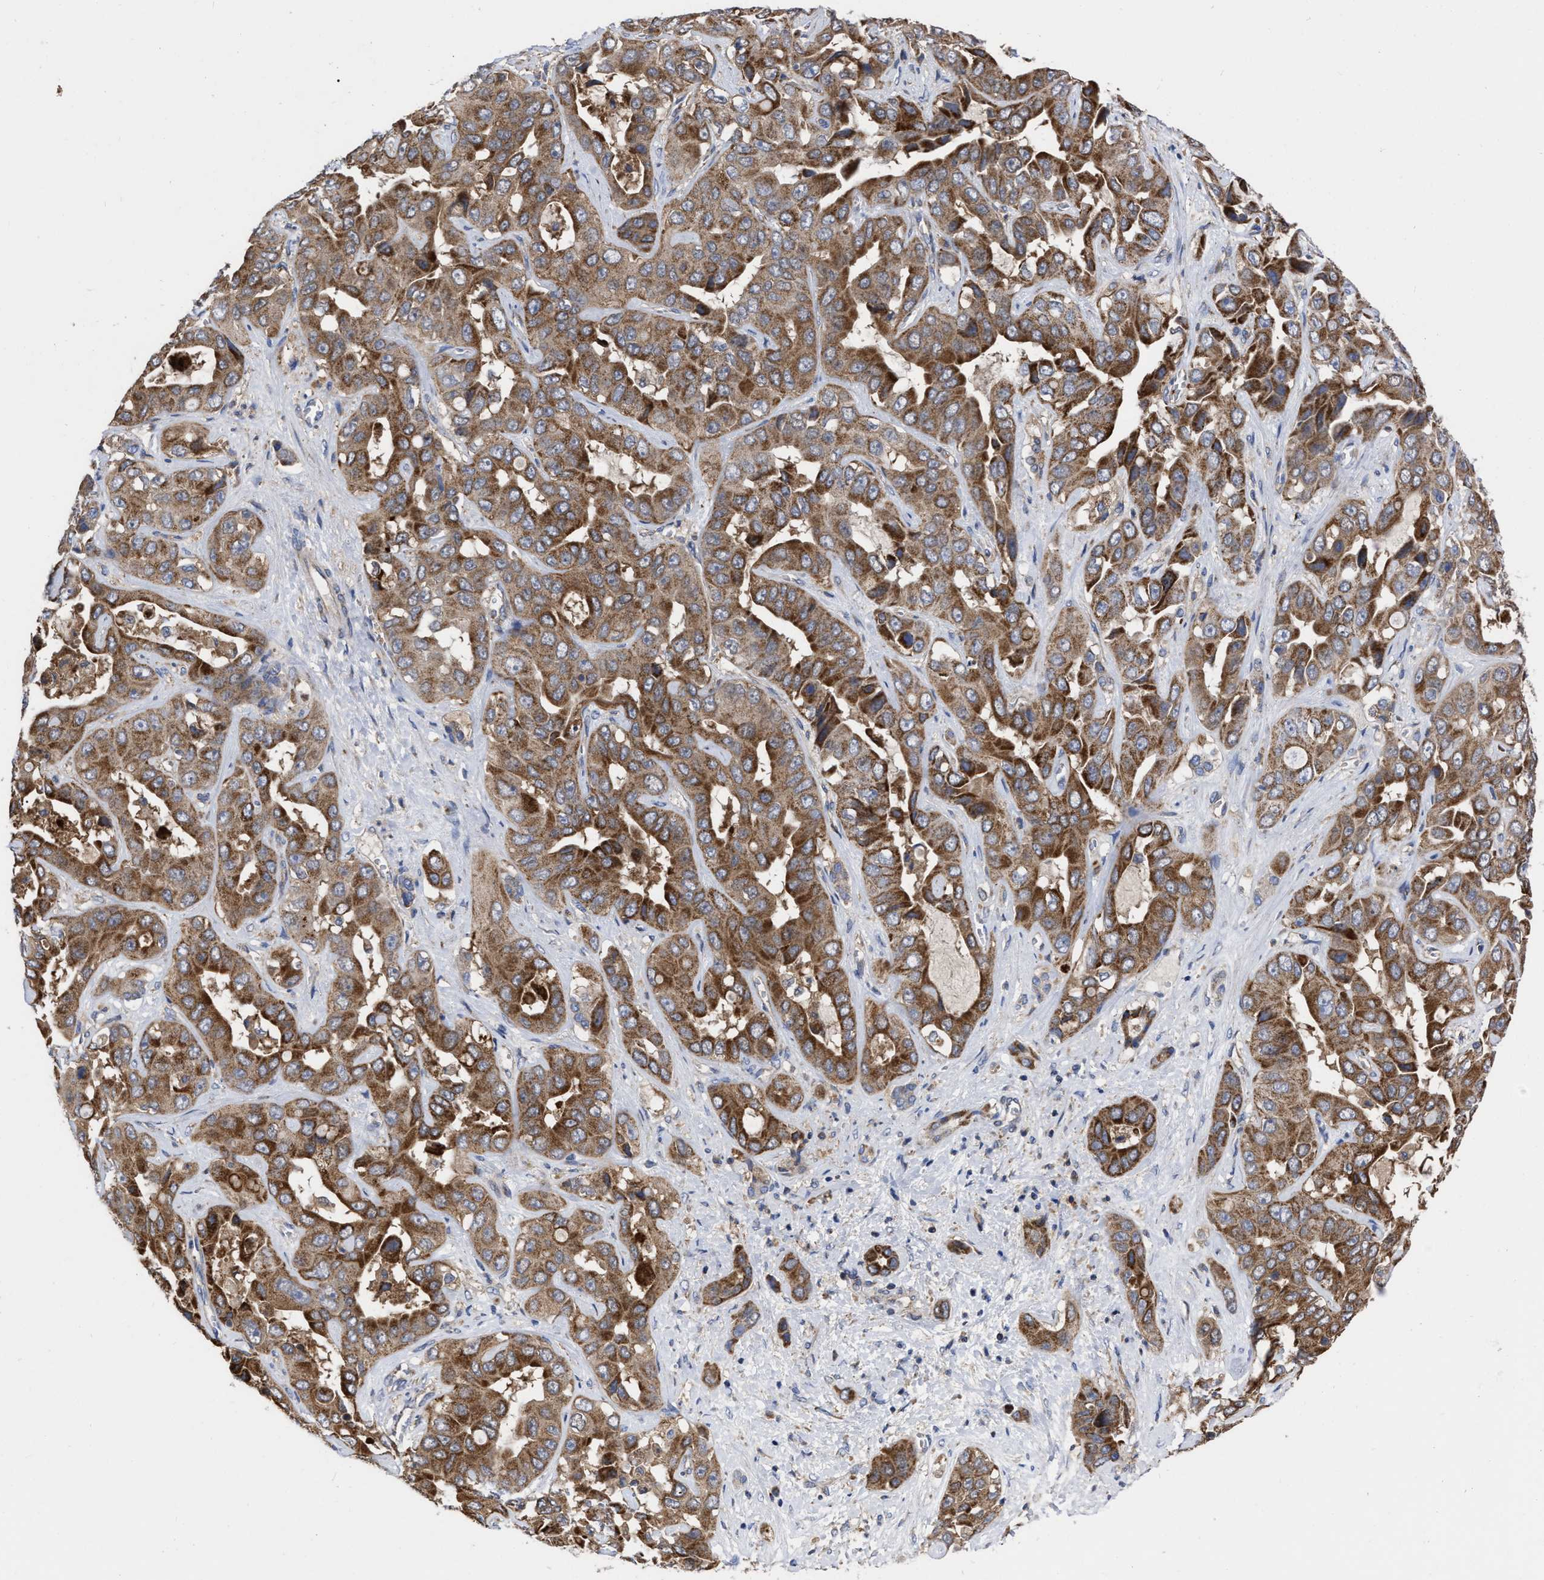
{"staining": {"intensity": "strong", "quantity": ">75%", "location": "cytoplasmic/membranous"}, "tissue": "liver cancer", "cell_type": "Tumor cells", "image_type": "cancer", "snomed": [{"axis": "morphology", "description": "Cholangiocarcinoma"}, {"axis": "topography", "description": "Liver"}], "caption": "Immunohistochemistry (IHC) photomicrograph of human cholangiocarcinoma (liver) stained for a protein (brown), which reveals high levels of strong cytoplasmic/membranous staining in approximately >75% of tumor cells.", "gene": "CDKN2C", "patient": {"sex": "female", "age": 52}}